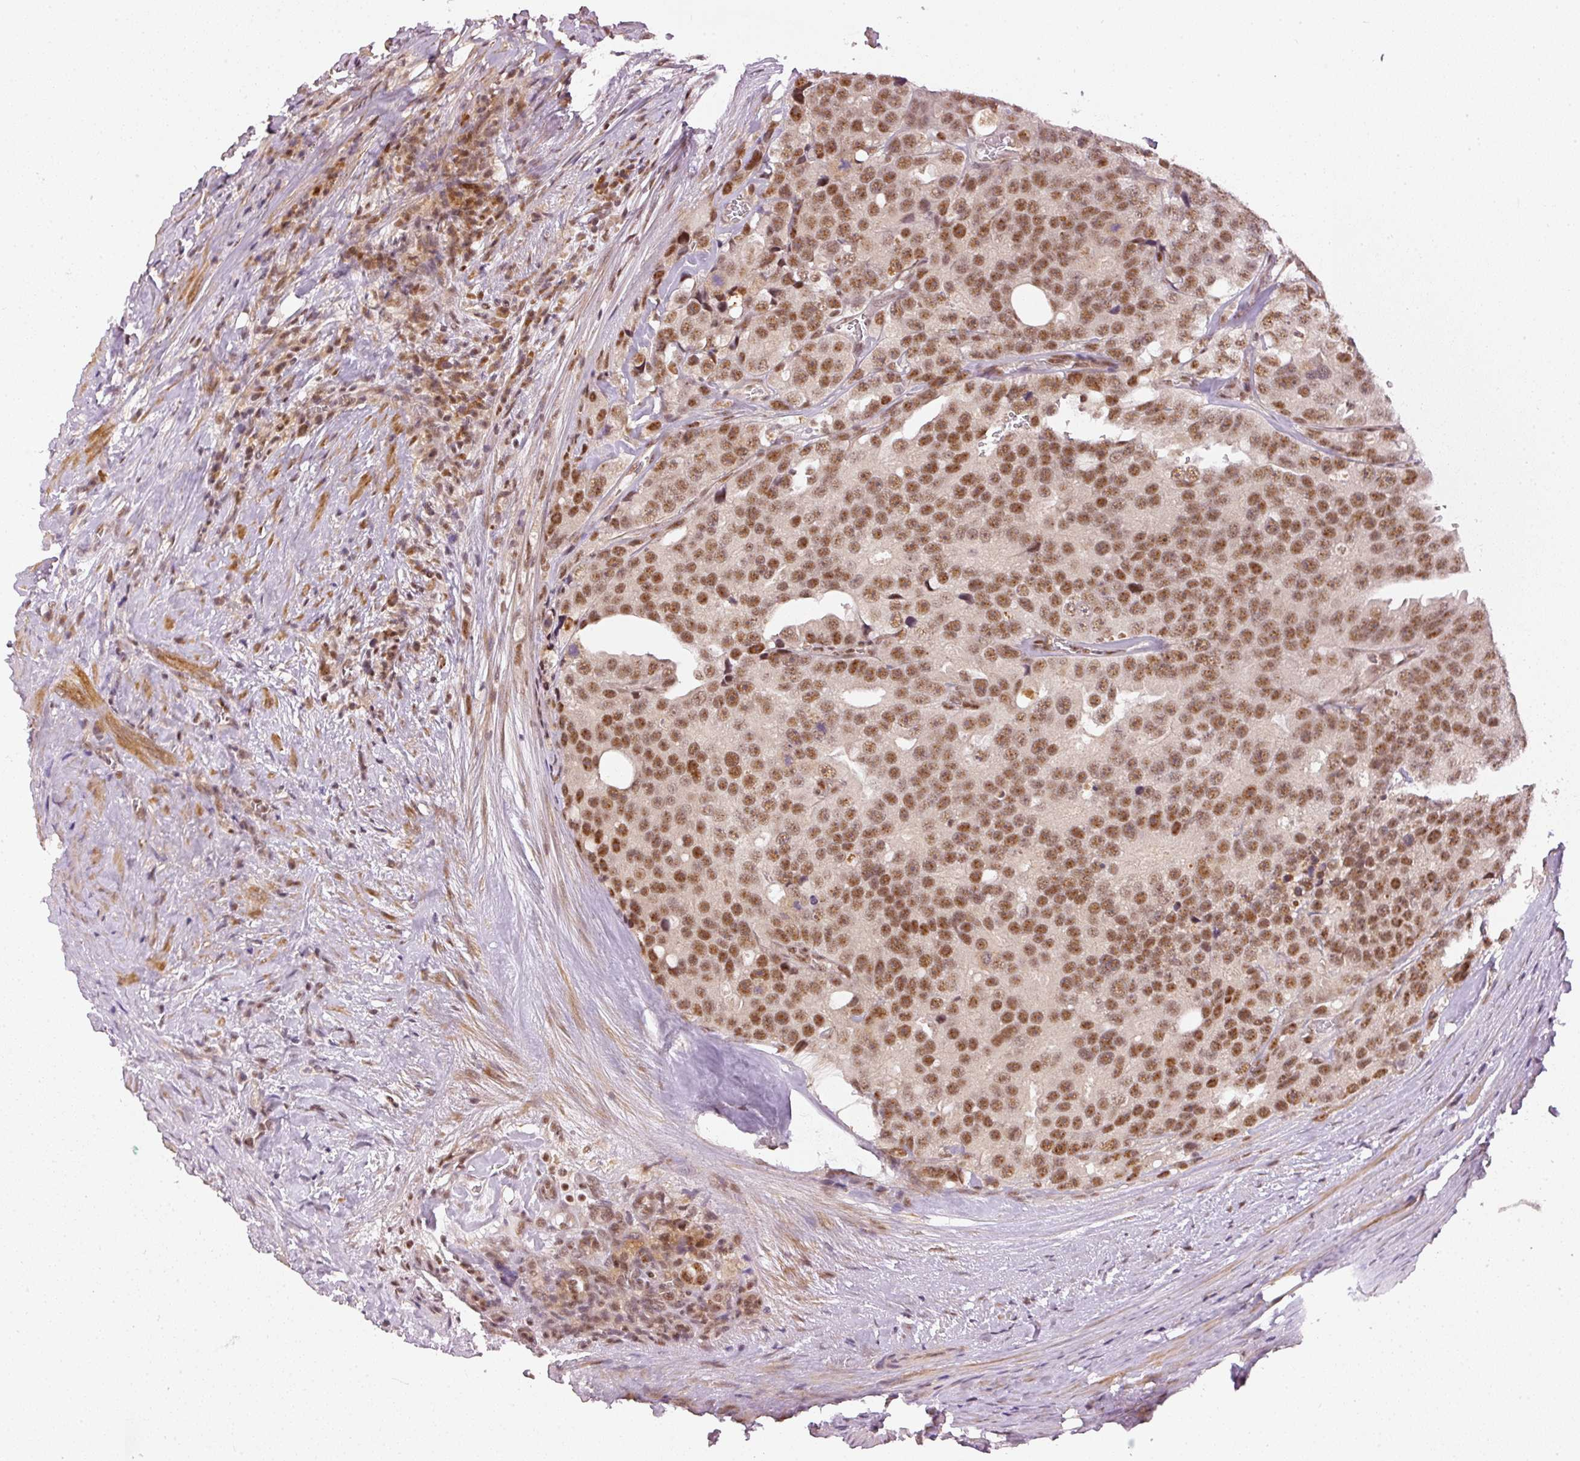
{"staining": {"intensity": "moderate", "quantity": ">75%", "location": "nuclear"}, "tissue": "prostate cancer", "cell_type": "Tumor cells", "image_type": "cancer", "snomed": [{"axis": "morphology", "description": "Adenocarcinoma, High grade"}, {"axis": "topography", "description": "Prostate"}], "caption": "Immunohistochemistry (DAB (3,3'-diaminobenzidine)) staining of human adenocarcinoma (high-grade) (prostate) reveals moderate nuclear protein staining in about >75% of tumor cells. The staining is performed using DAB brown chromogen to label protein expression. The nuclei are counter-stained blue using hematoxylin.", "gene": "THOC6", "patient": {"sex": "male", "age": 71}}